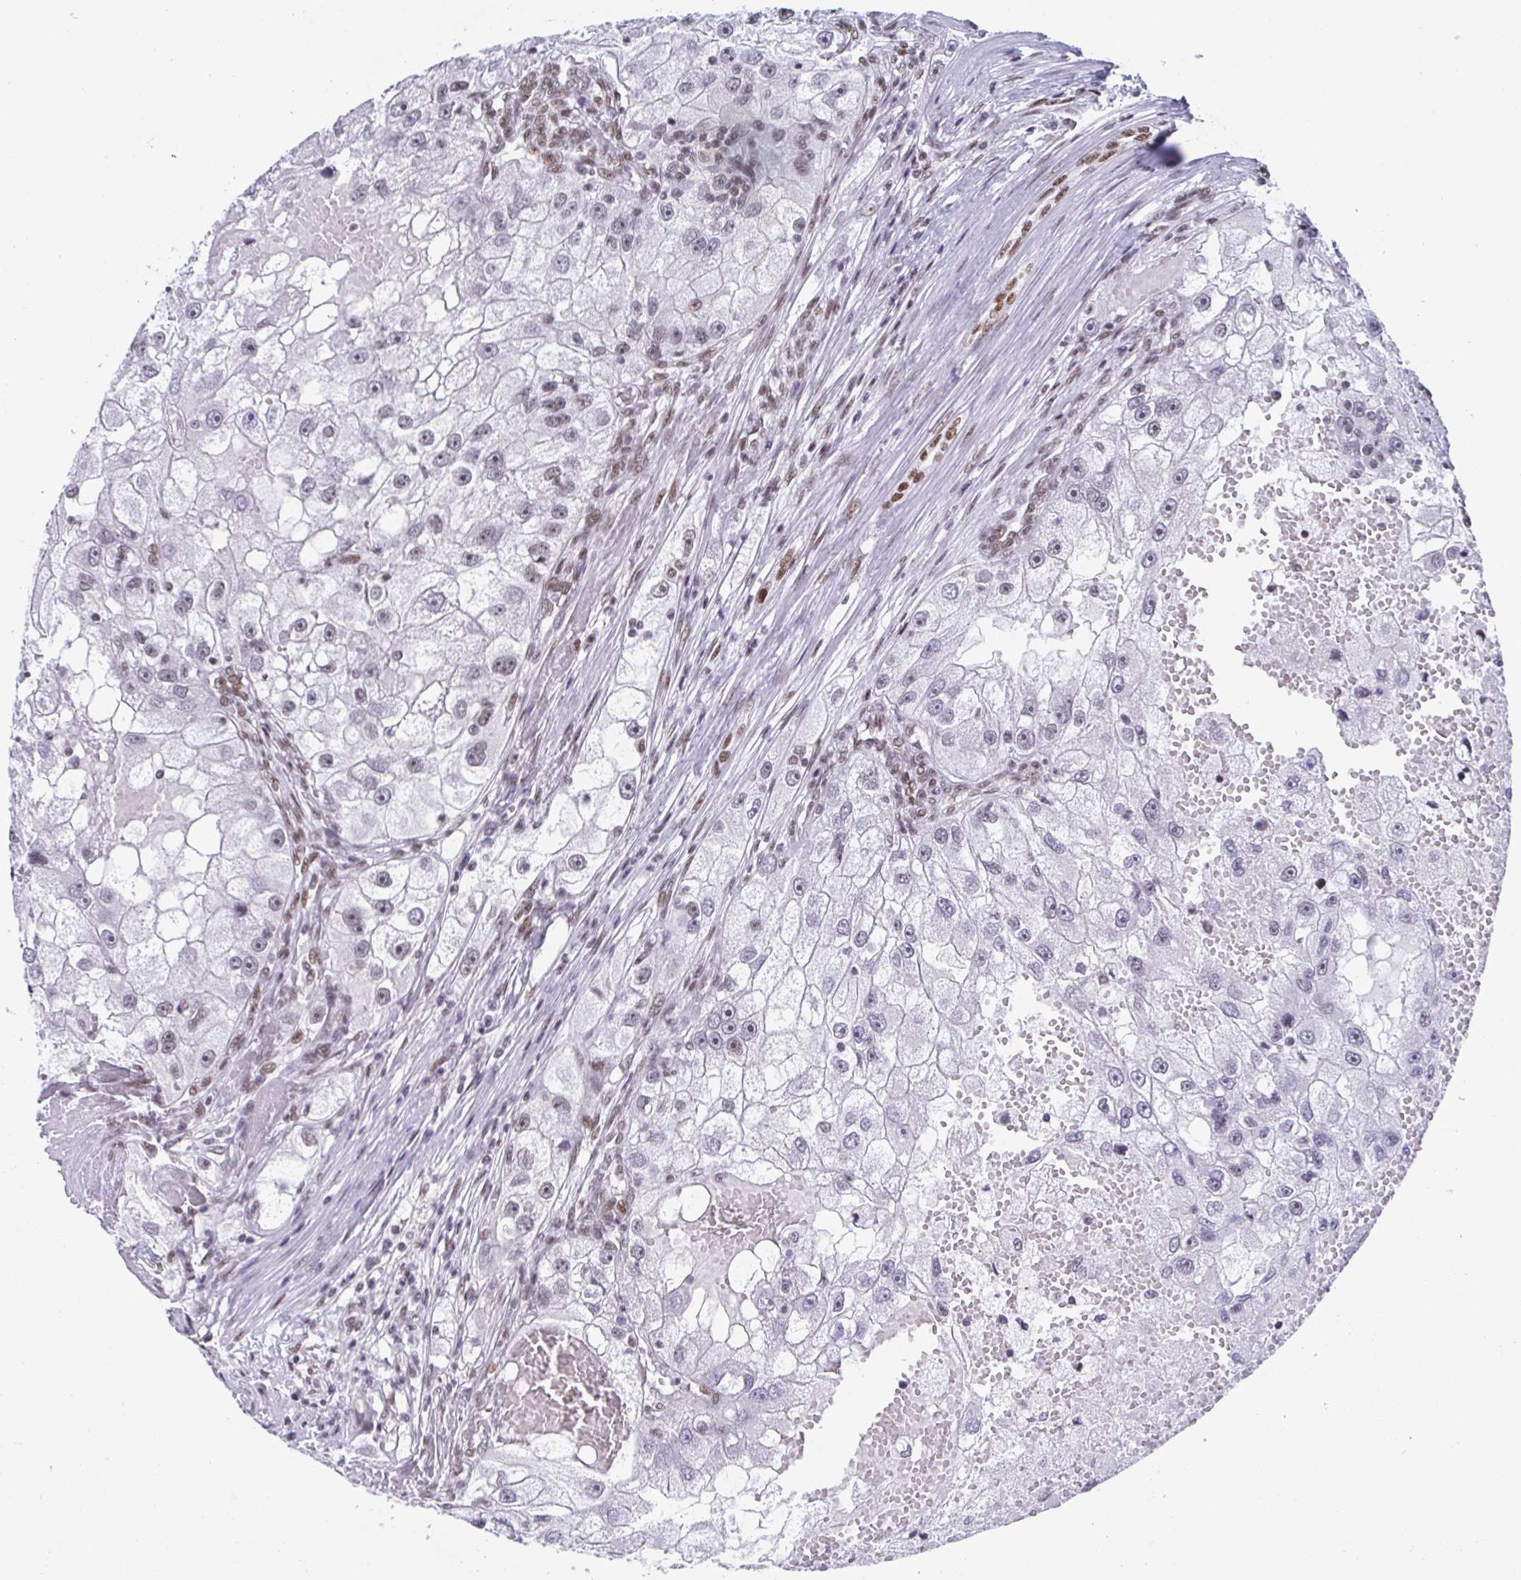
{"staining": {"intensity": "weak", "quantity": "<25%", "location": "nuclear"}, "tissue": "renal cancer", "cell_type": "Tumor cells", "image_type": "cancer", "snomed": [{"axis": "morphology", "description": "Adenocarcinoma, NOS"}, {"axis": "topography", "description": "Kidney"}], "caption": "The photomicrograph displays no significant expression in tumor cells of renal cancer (adenocarcinoma). (DAB IHC visualized using brightfield microscopy, high magnification).", "gene": "SLC7A10", "patient": {"sex": "male", "age": 63}}